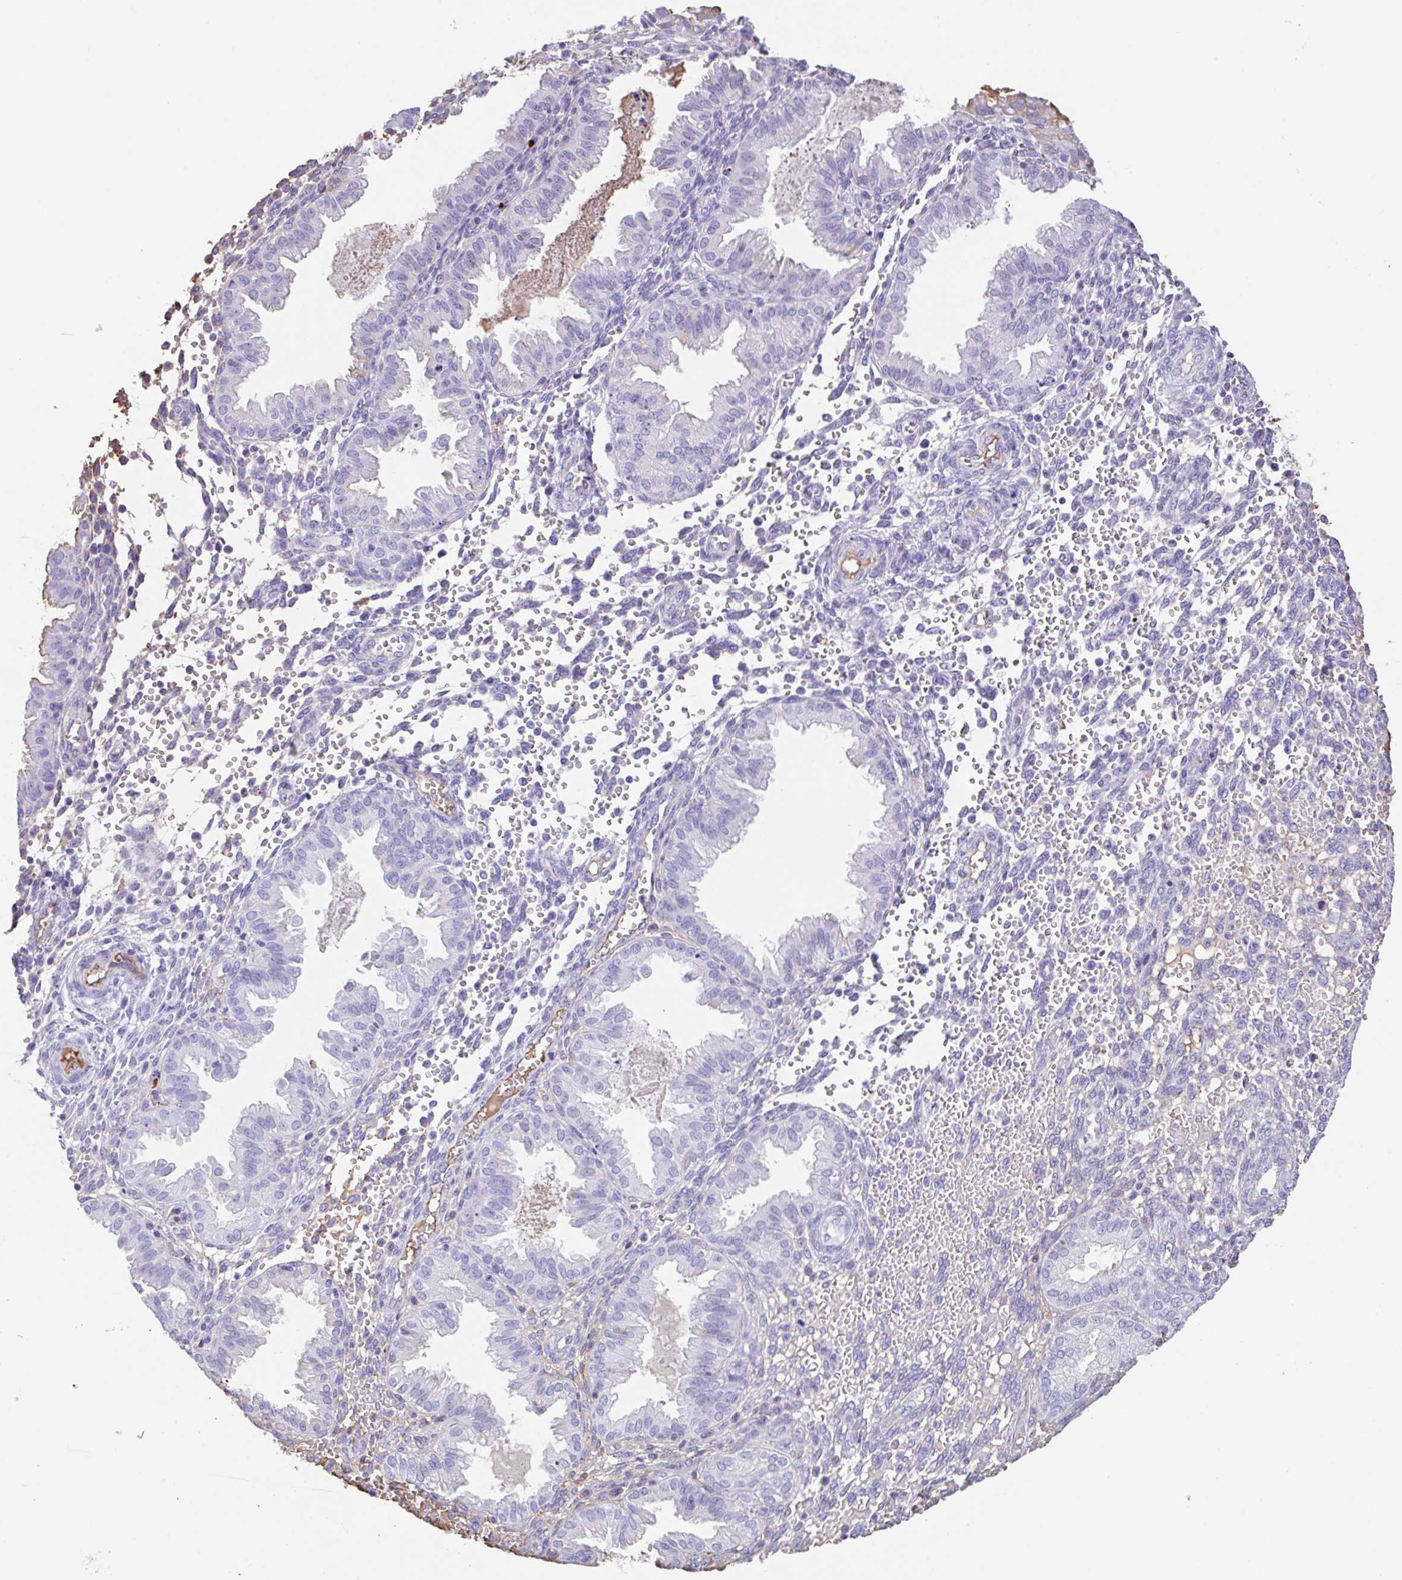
{"staining": {"intensity": "negative", "quantity": "none", "location": "none"}, "tissue": "endometrium", "cell_type": "Cells in endometrial stroma", "image_type": "normal", "snomed": [{"axis": "morphology", "description": "Normal tissue, NOS"}, {"axis": "topography", "description": "Endometrium"}], "caption": "Immunohistochemical staining of normal endometrium reveals no significant positivity in cells in endometrial stroma. Brightfield microscopy of IHC stained with DAB (3,3'-diaminobenzidine) (brown) and hematoxylin (blue), captured at high magnification.", "gene": "HOXC12", "patient": {"sex": "female", "age": 33}}